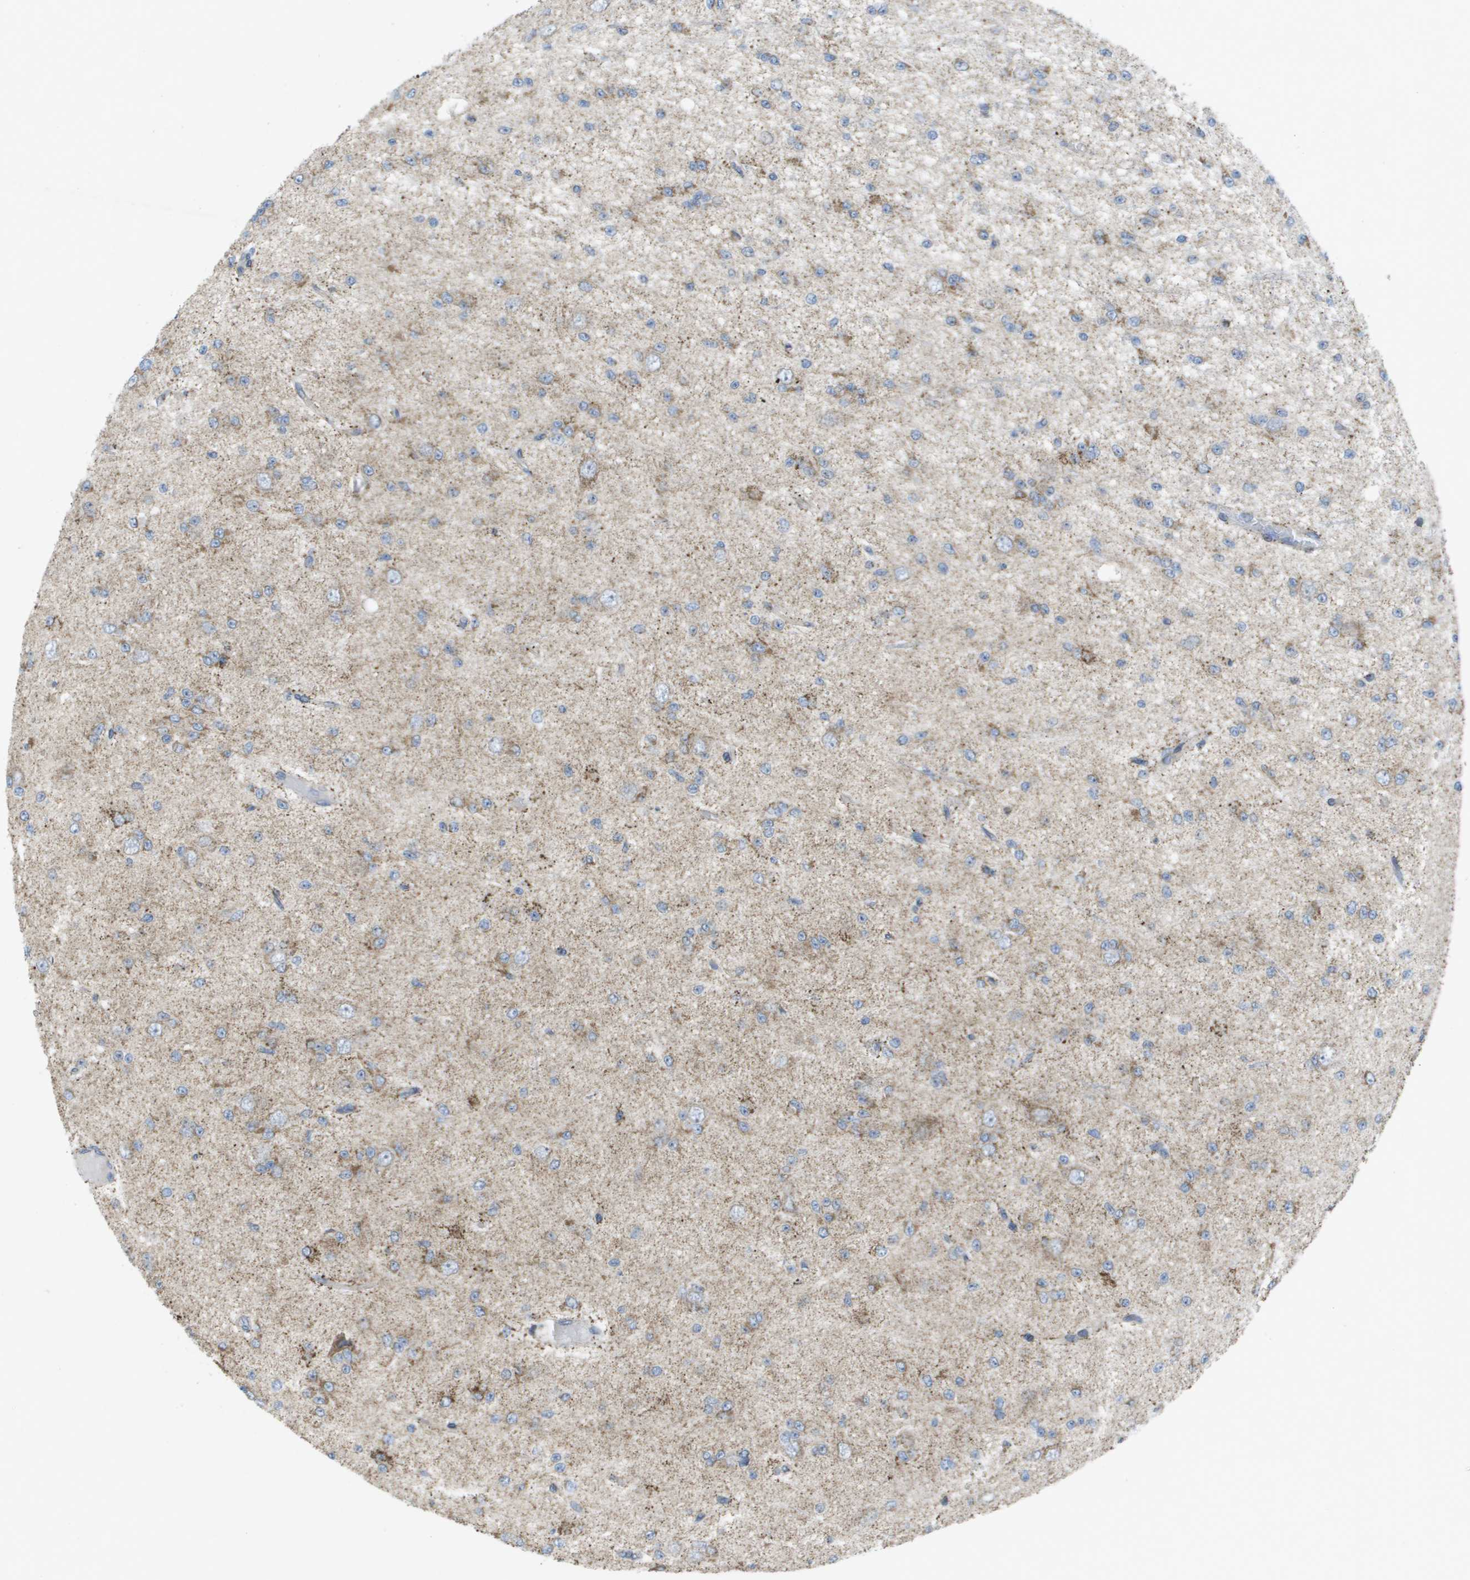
{"staining": {"intensity": "moderate", "quantity": "25%-75%", "location": "cytoplasmic/membranous"}, "tissue": "glioma", "cell_type": "Tumor cells", "image_type": "cancer", "snomed": [{"axis": "morphology", "description": "Glioma, malignant, Low grade"}, {"axis": "topography", "description": "Brain"}], "caption": "Tumor cells display medium levels of moderate cytoplasmic/membranous expression in about 25%-75% of cells in malignant glioma (low-grade). (brown staining indicates protein expression, while blue staining denotes nuclei).", "gene": "TMEM223", "patient": {"sex": "male", "age": 38}}